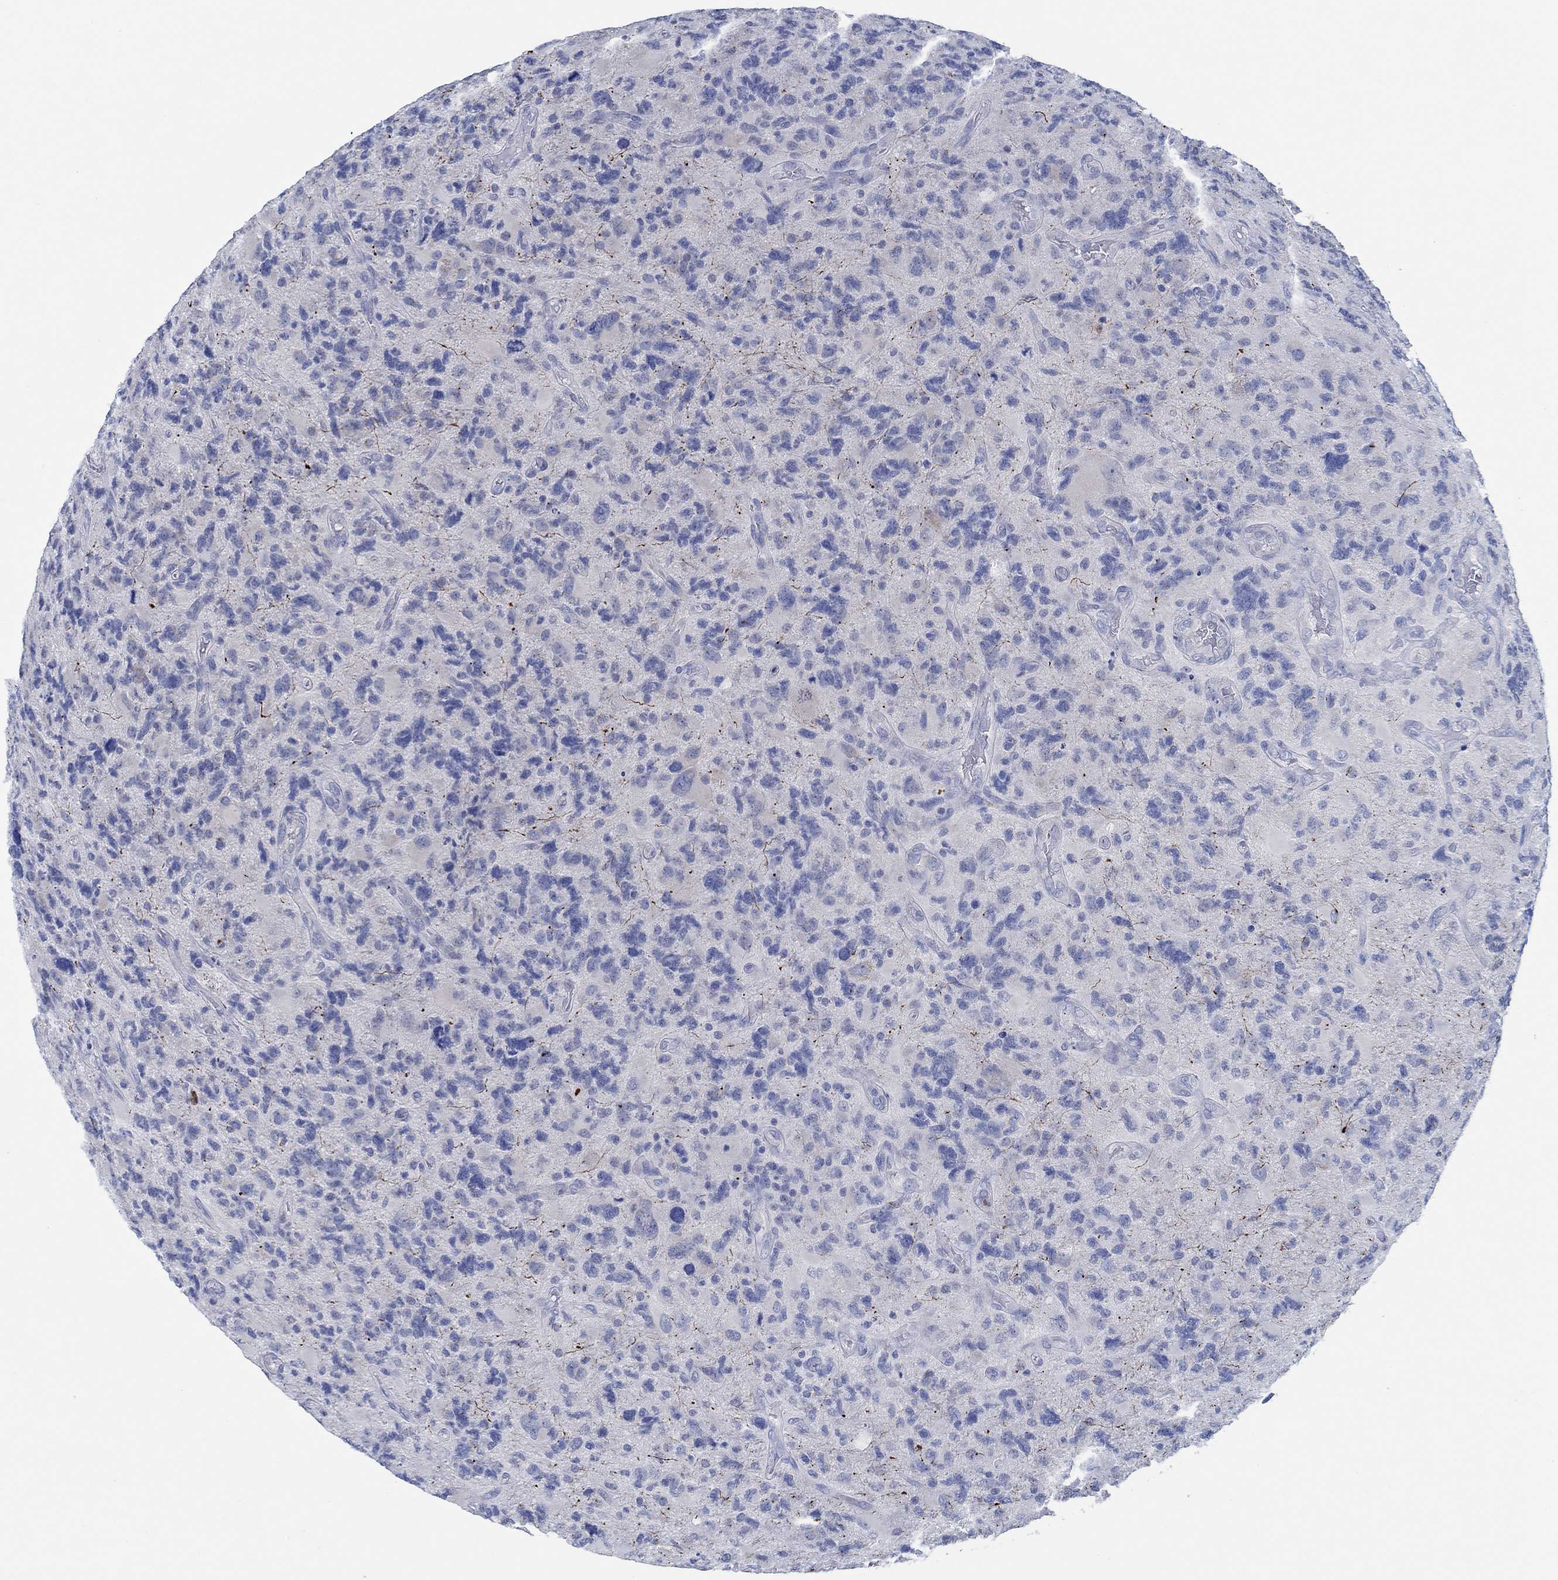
{"staining": {"intensity": "negative", "quantity": "none", "location": "none"}, "tissue": "glioma", "cell_type": "Tumor cells", "image_type": "cancer", "snomed": [{"axis": "morphology", "description": "Glioma, malignant, High grade"}, {"axis": "topography", "description": "Cerebral cortex"}], "caption": "The image reveals no significant positivity in tumor cells of glioma. The staining was performed using DAB (3,3'-diaminobenzidine) to visualize the protein expression in brown, while the nuclei were stained in blue with hematoxylin (Magnification: 20x).", "gene": "ZNF671", "patient": {"sex": "male", "age": 70}}